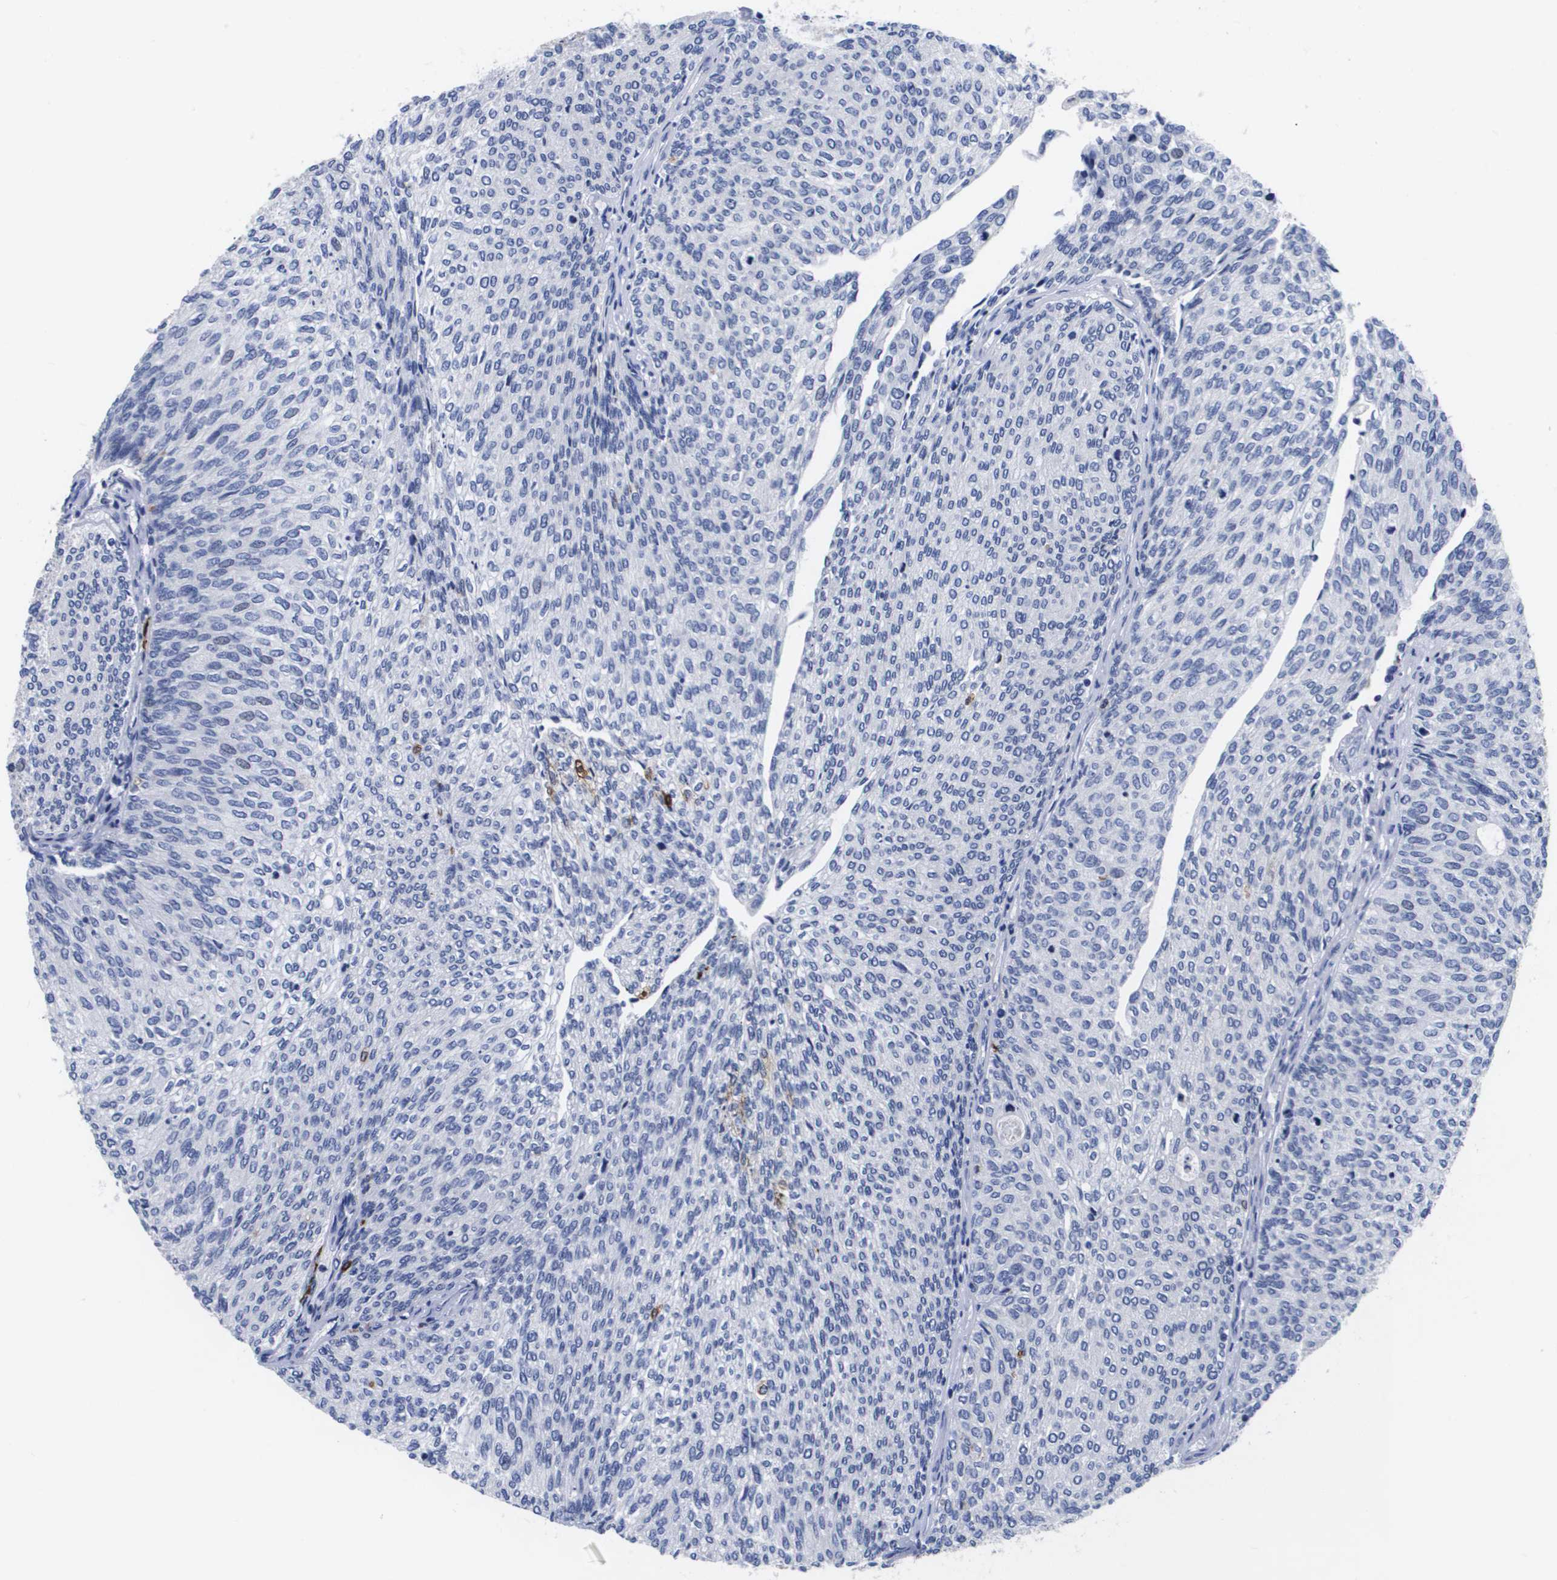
{"staining": {"intensity": "negative", "quantity": "none", "location": "none"}, "tissue": "urothelial cancer", "cell_type": "Tumor cells", "image_type": "cancer", "snomed": [{"axis": "morphology", "description": "Urothelial carcinoma, Low grade"}, {"axis": "topography", "description": "Urinary bladder"}], "caption": "The image displays no significant expression in tumor cells of urothelial cancer. Brightfield microscopy of immunohistochemistry (IHC) stained with DAB (brown) and hematoxylin (blue), captured at high magnification.", "gene": "HMOX1", "patient": {"sex": "female", "age": 79}}